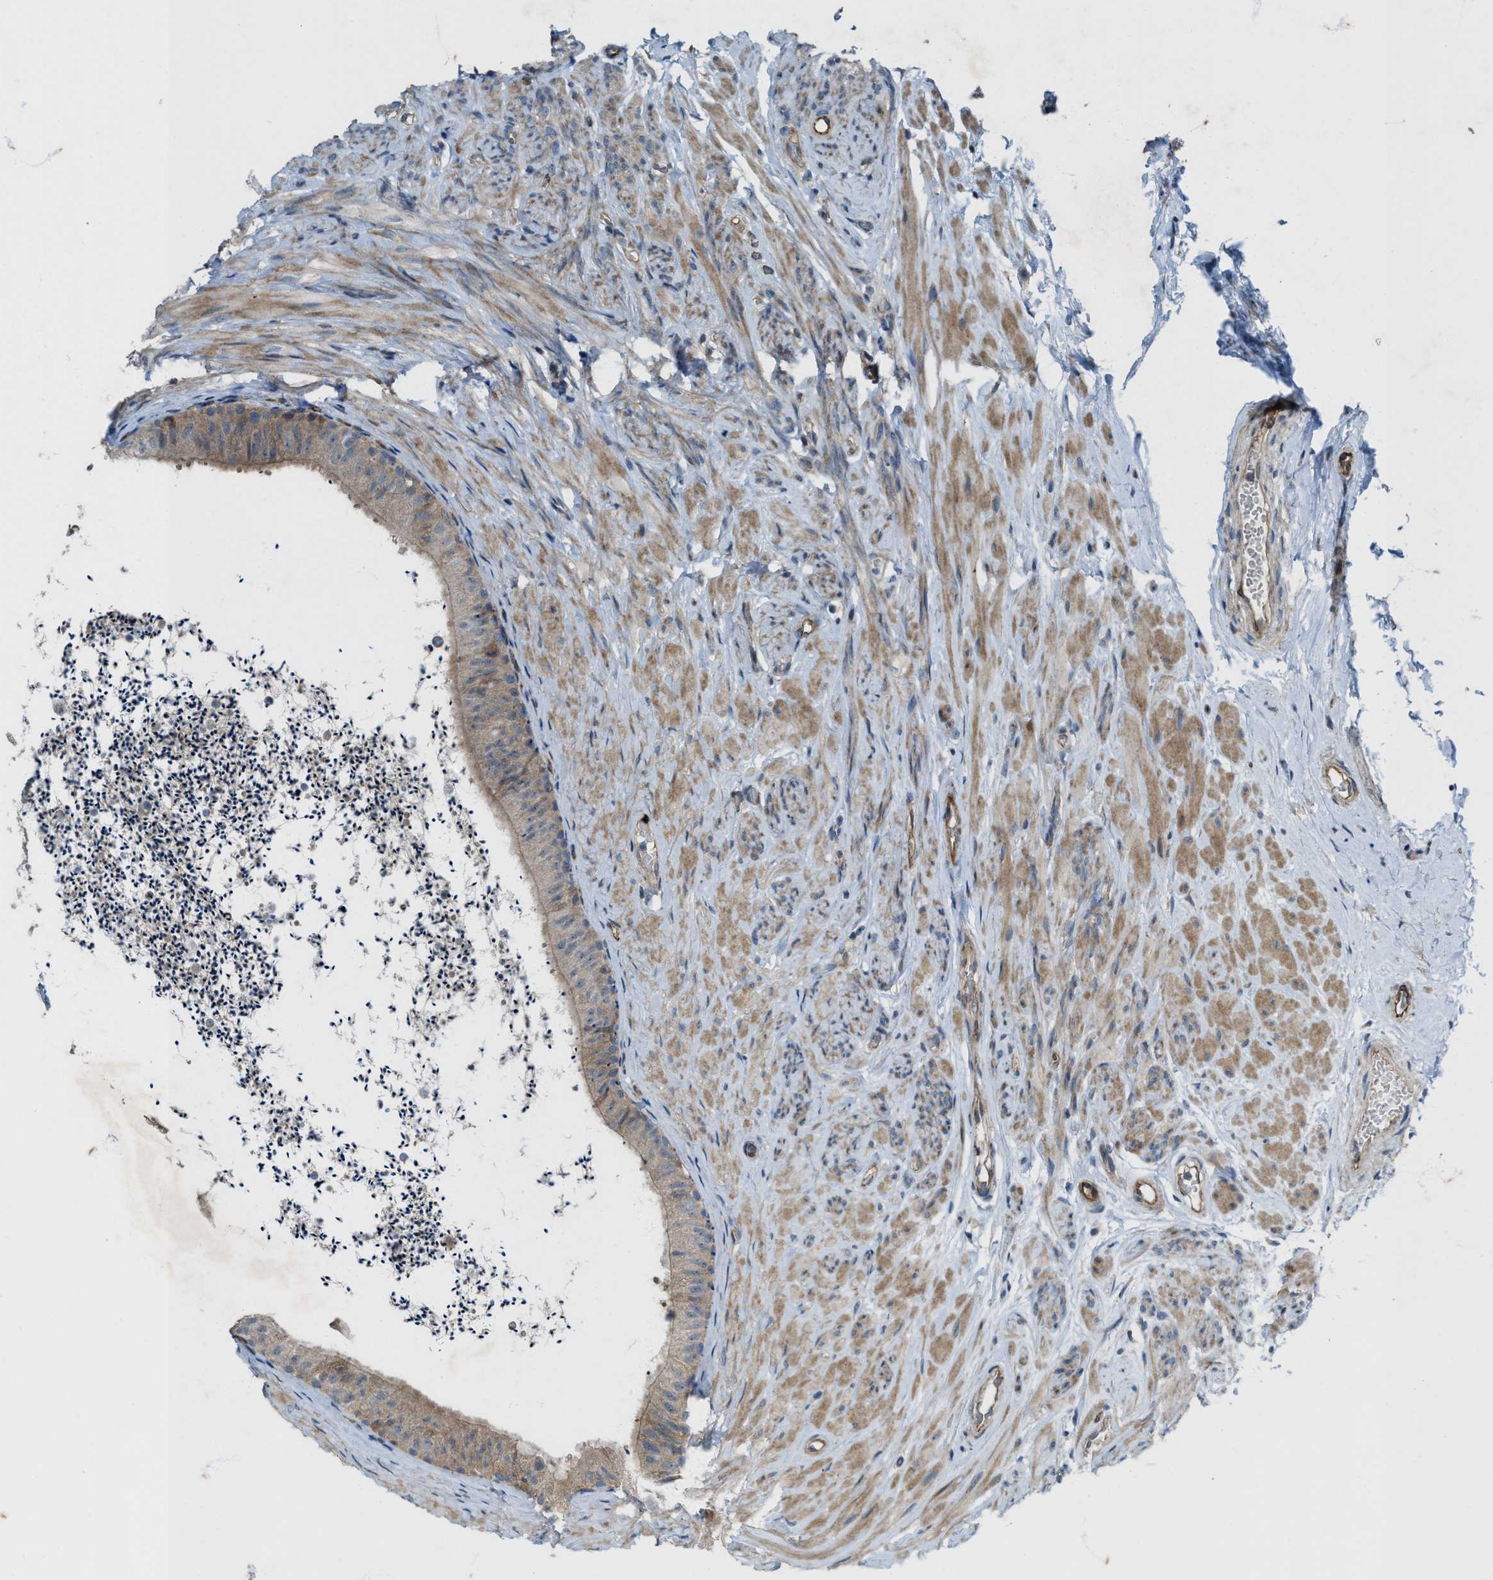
{"staining": {"intensity": "moderate", "quantity": ">75%", "location": "cytoplasmic/membranous"}, "tissue": "epididymis", "cell_type": "Glandular cells", "image_type": "normal", "snomed": [{"axis": "morphology", "description": "Normal tissue, NOS"}, {"axis": "topography", "description": "Epididymis"}], "caption": "The immunohistochemical stain labels moderate cytoplasmic/membranous positivity in glandular cells of benign epididymis.", "gene": "LRRC72", "patient": {"sex": "male", "age": 56}}